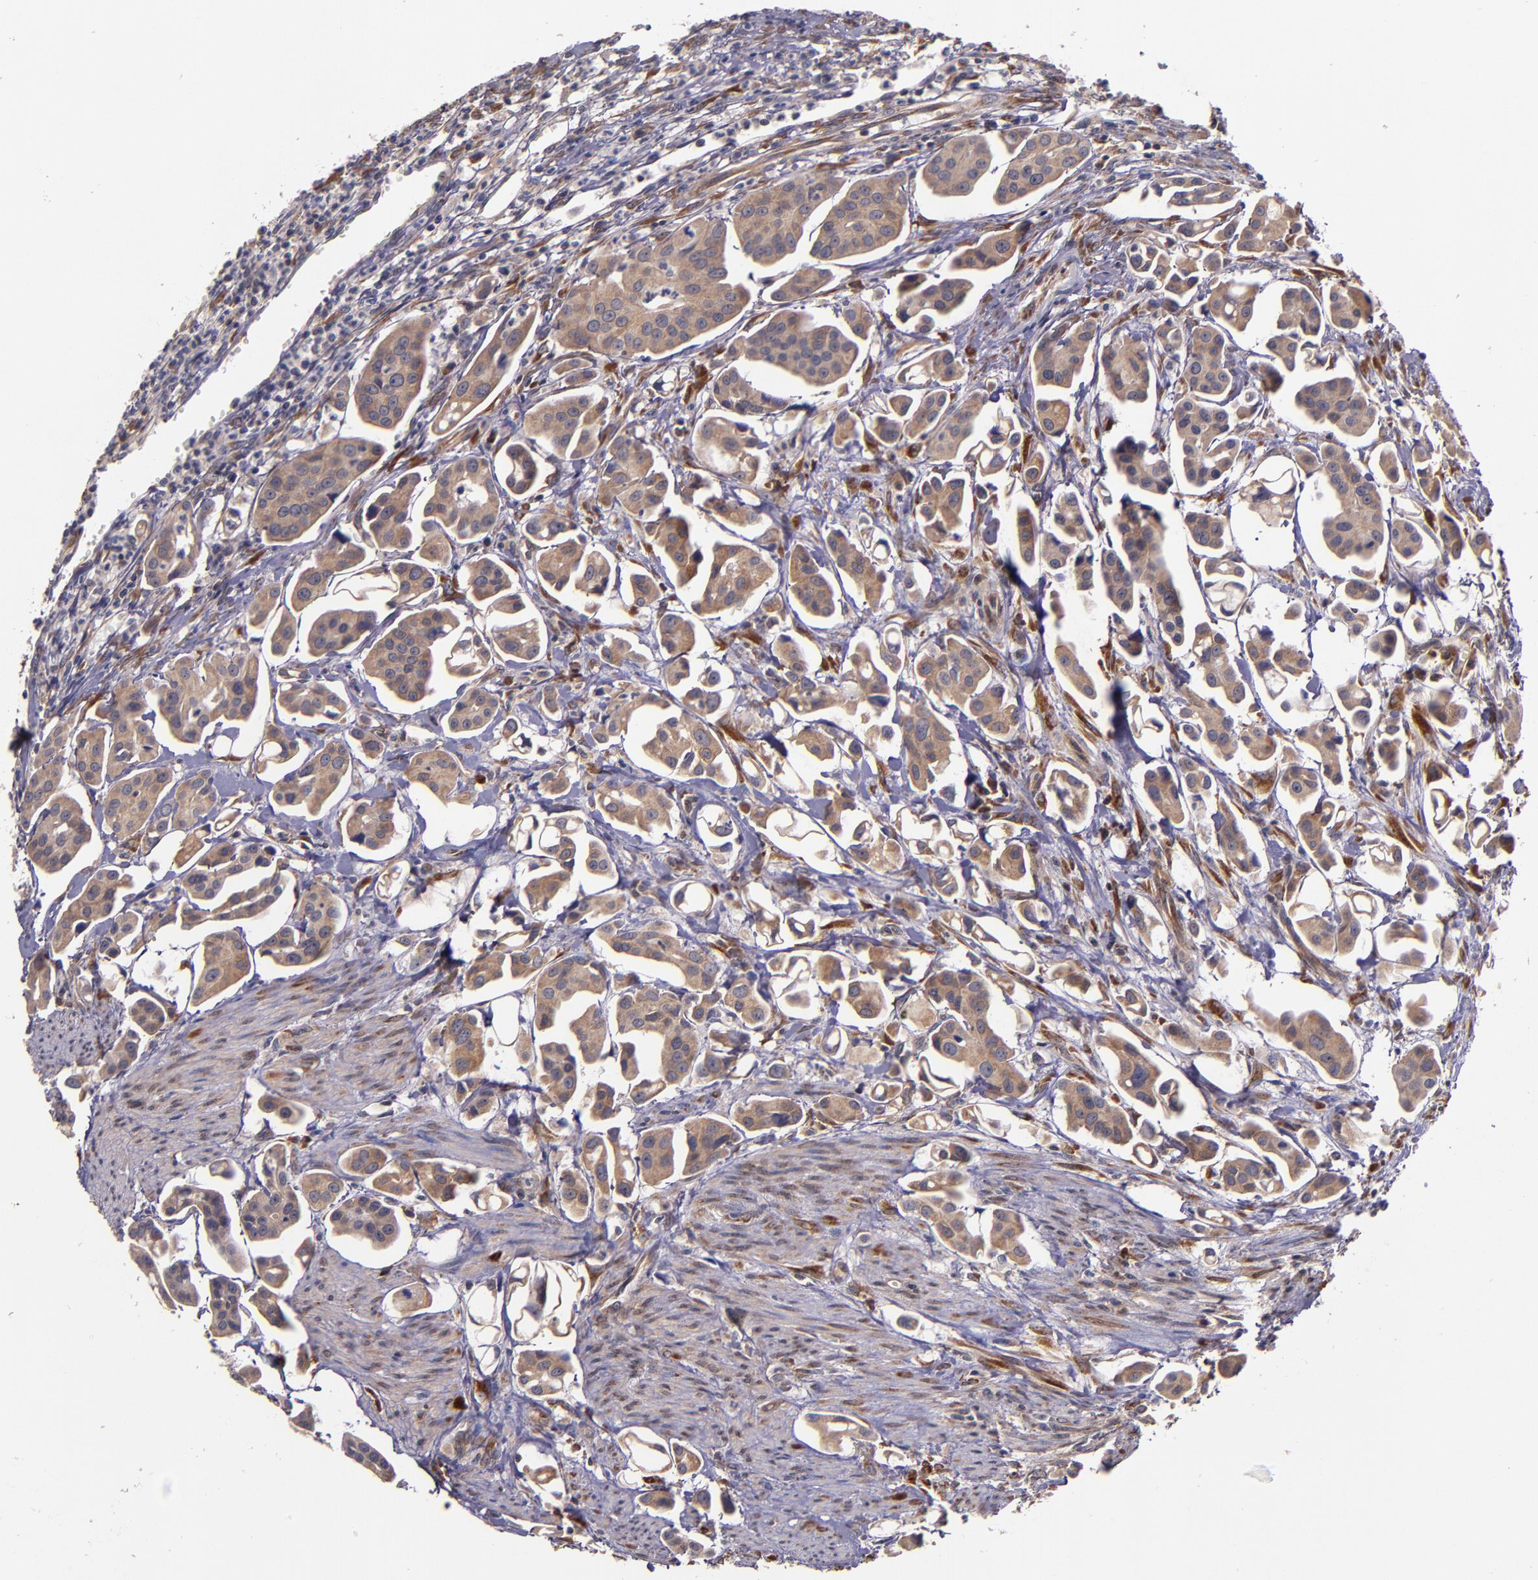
{"staining": {"intensity": "moderate", "quantity": ">75%", "location": "cytoplasmic/membranous"}, "tissue": "urothelial cancer", "cell_type": "Tumor cells", "image_type": "cancer", "snomed": [{"axis": "morphology", "description": "Urothelial carcinoma, High grade"}, {"axis": "topography", "description": "Urinary bladder"}], "caption": "DAB immunohistochemical staining of urothelial cancer reveals moderate cytoplasmic/membranous protein staining in approximately >75% of tumor cells.", "gene": "PRAF2", "patient": {"sex": "male", "age": 66}}